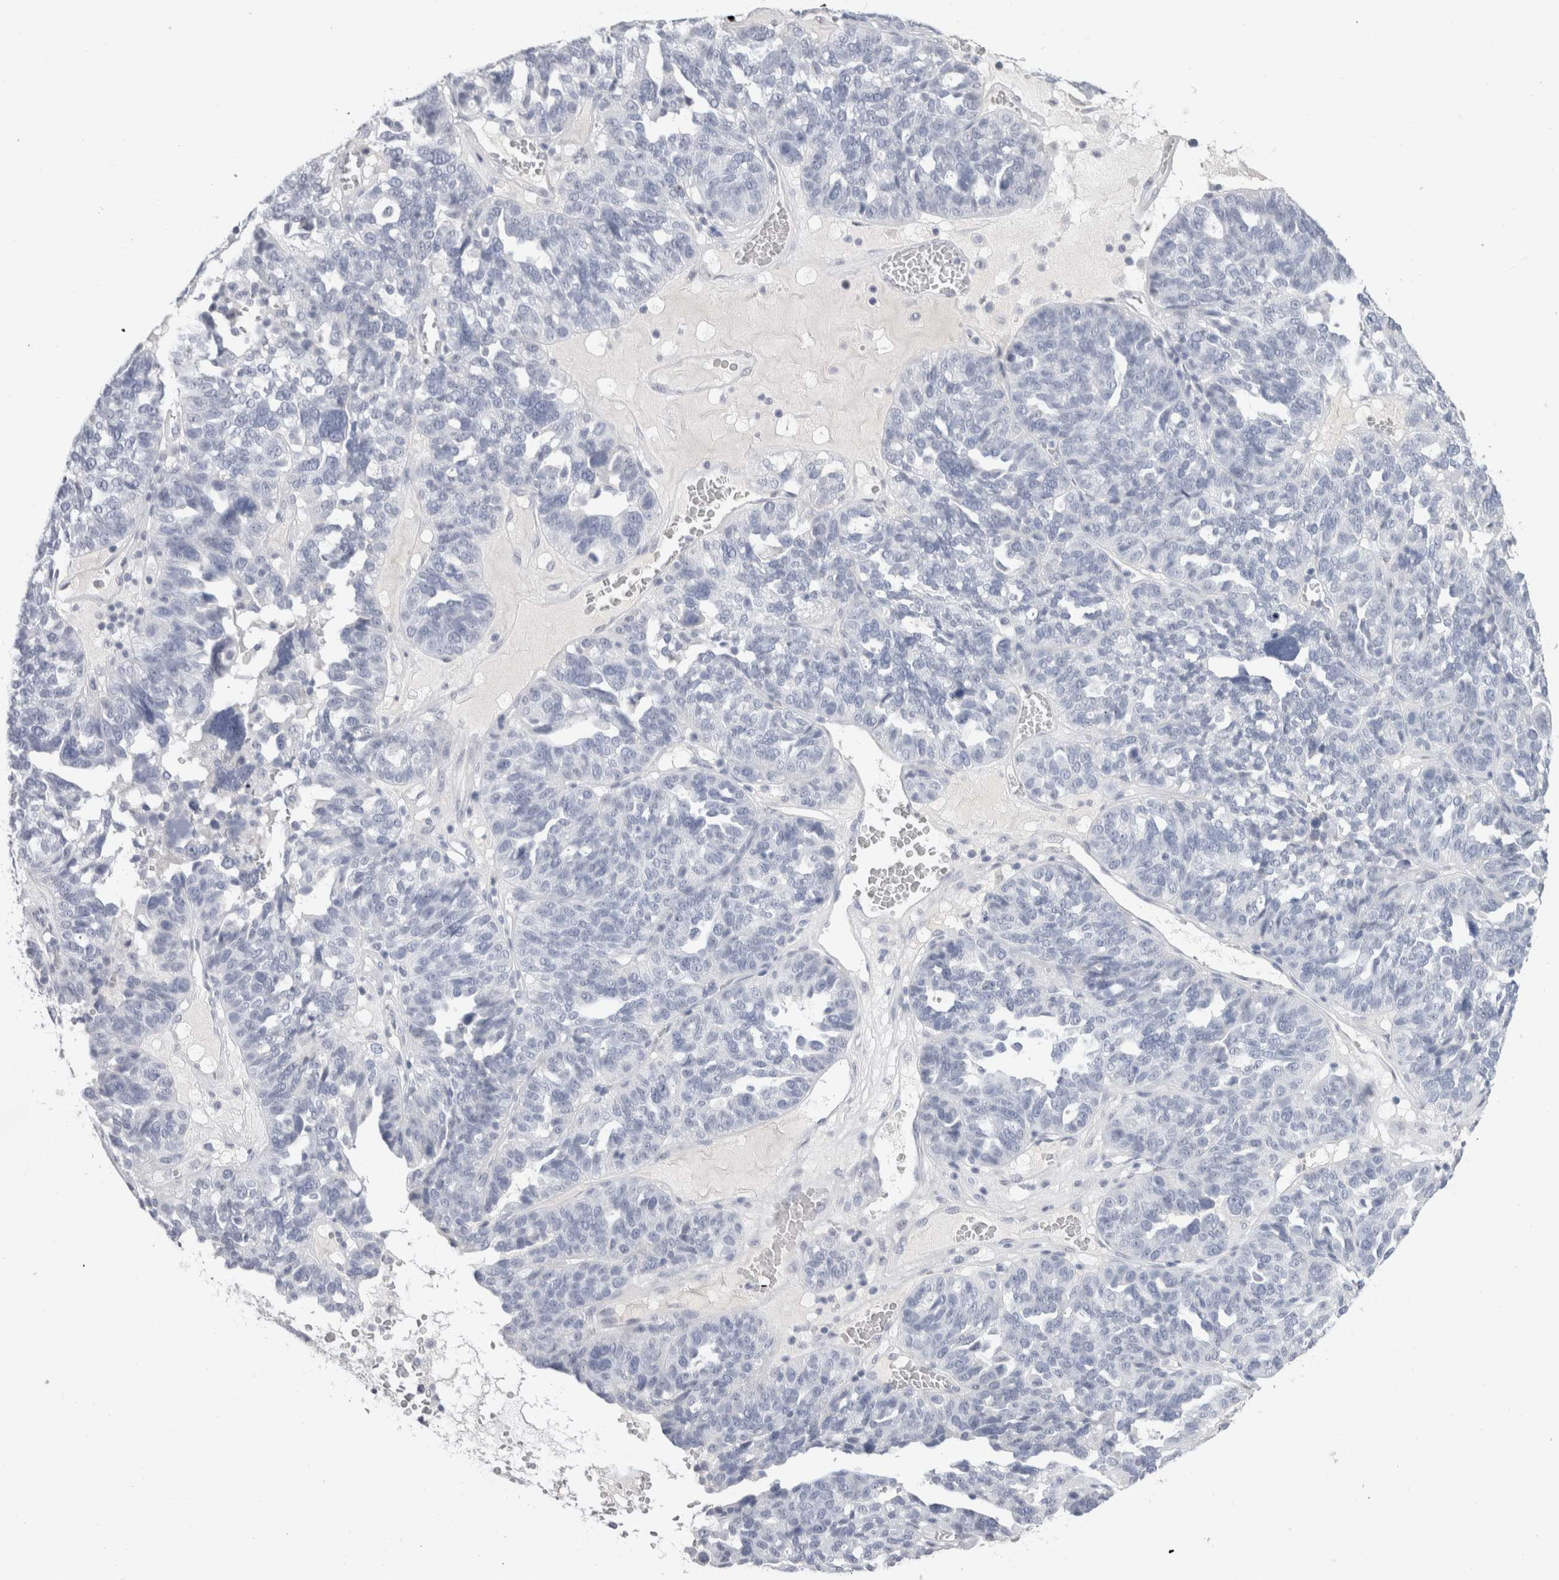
{"staining": {"intensity": "negative", "quantity": "none", "location": "none"}, "tissue": "ovarian cancer", "cell_type": "Tumor cells", "image_type": "cancer", "snomed": [{"axis": "morphology", "description": "Cystadenocarcinoma, serous, NOS"}, {"axis": "topography", "description": "Ovary"}], "caption": "Tumor cells show no significant protein staining in ovarian serous cystadenocarcinoma.", "gene": "CADM3", "patient": {"sex": "female", "age": 59}}